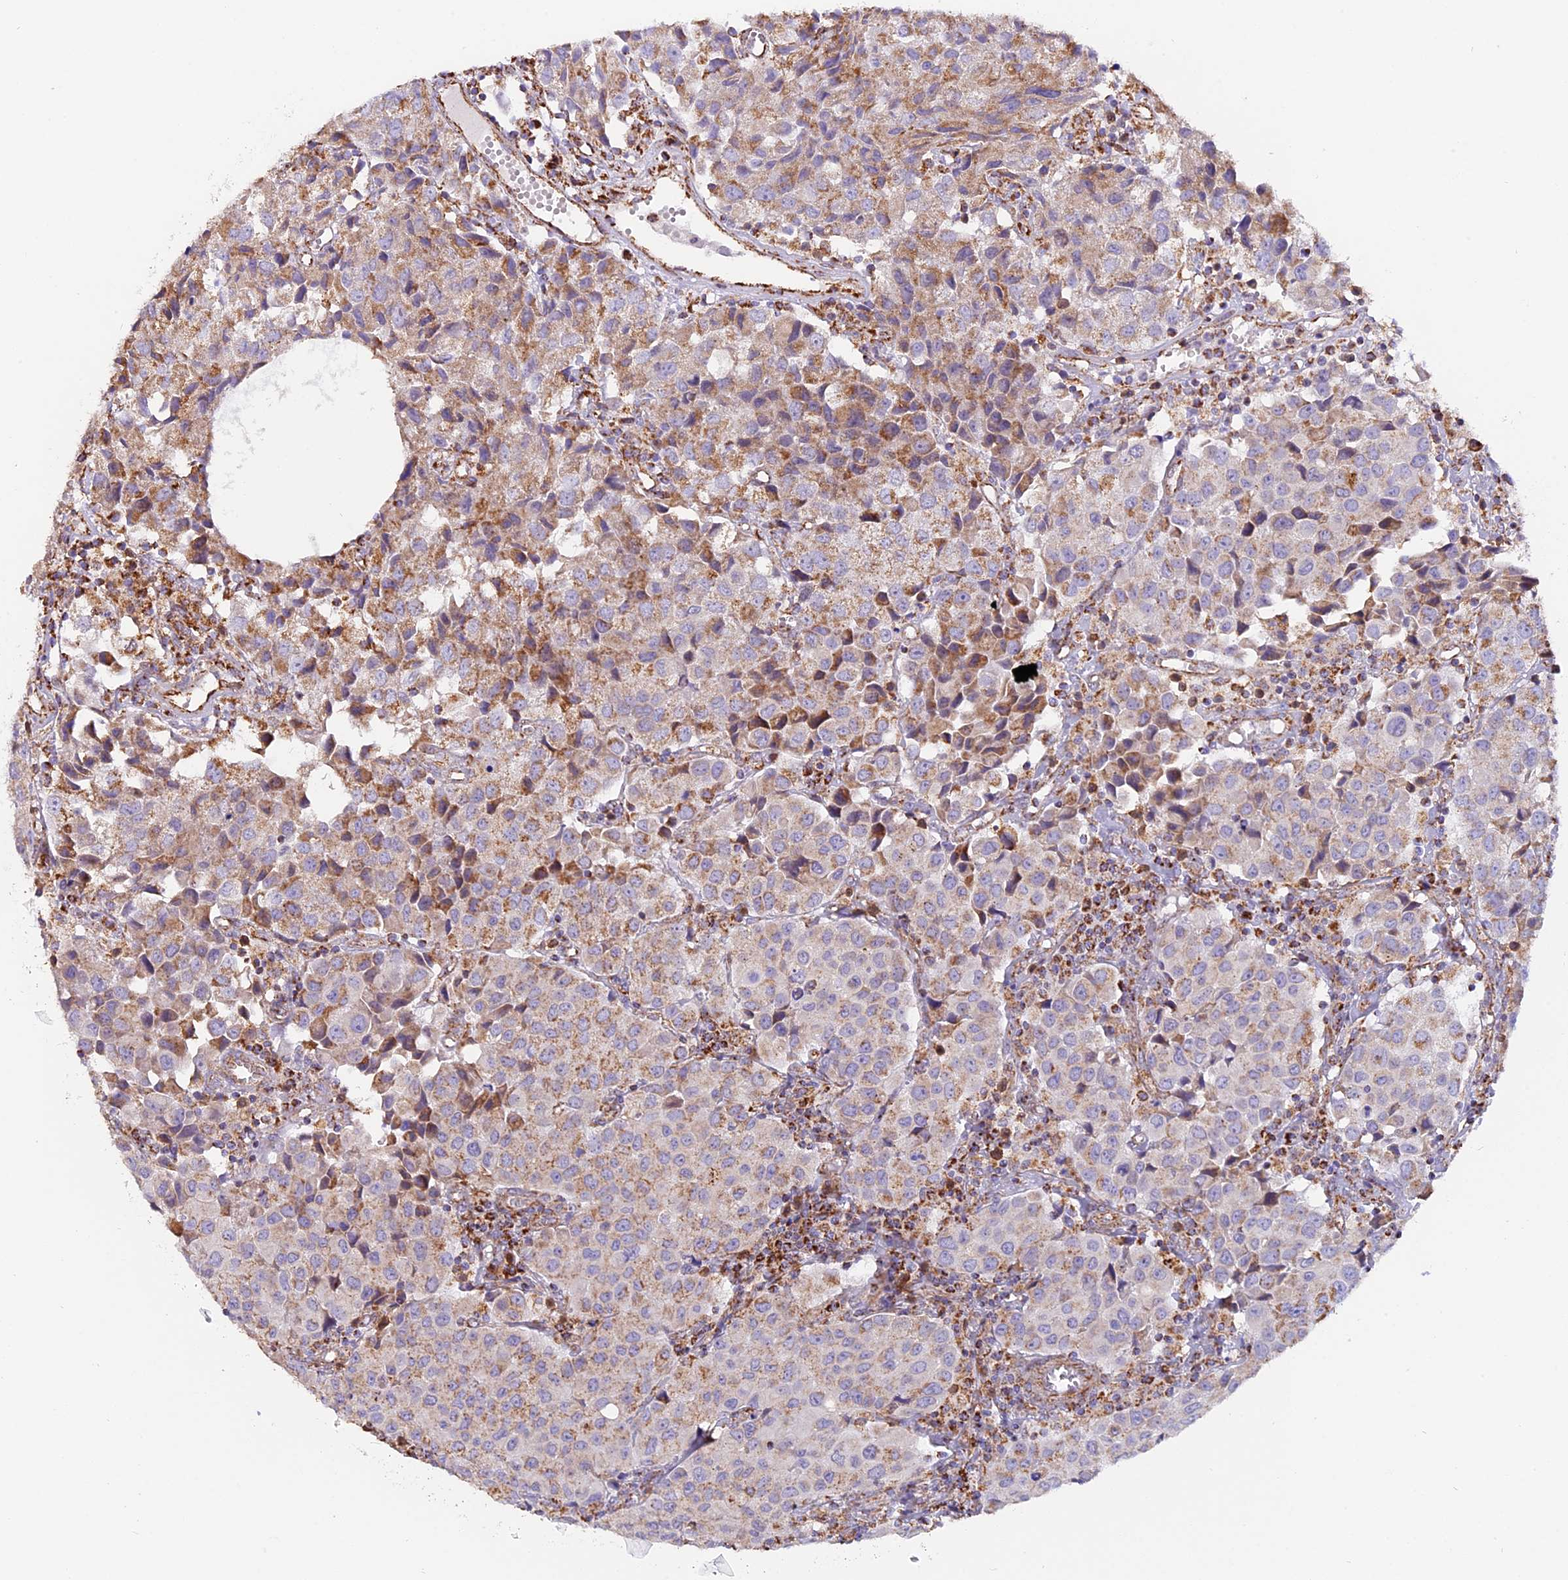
{"staining": {"intensity": "moderate", "quantity": ">75%", "location": "cytoplasmic/membranous"}, "tissue": "urothelial cancer", "cell_type": "Tumor cells", "image_type": "cancer", "snomed": [{"axis": "morphology", "description": "Urothelial carcinoma, High grade"}, {"axis": "topography", "description": "Urinary bladder"}], "caption": "Protein staining demonstrates moderate cytoplasmic/membranous staining in approximately >75% of tumor cells in urothelial cancer.", "gene": "NDUFA8", "patient": {"sex": "female", "age": 75}}